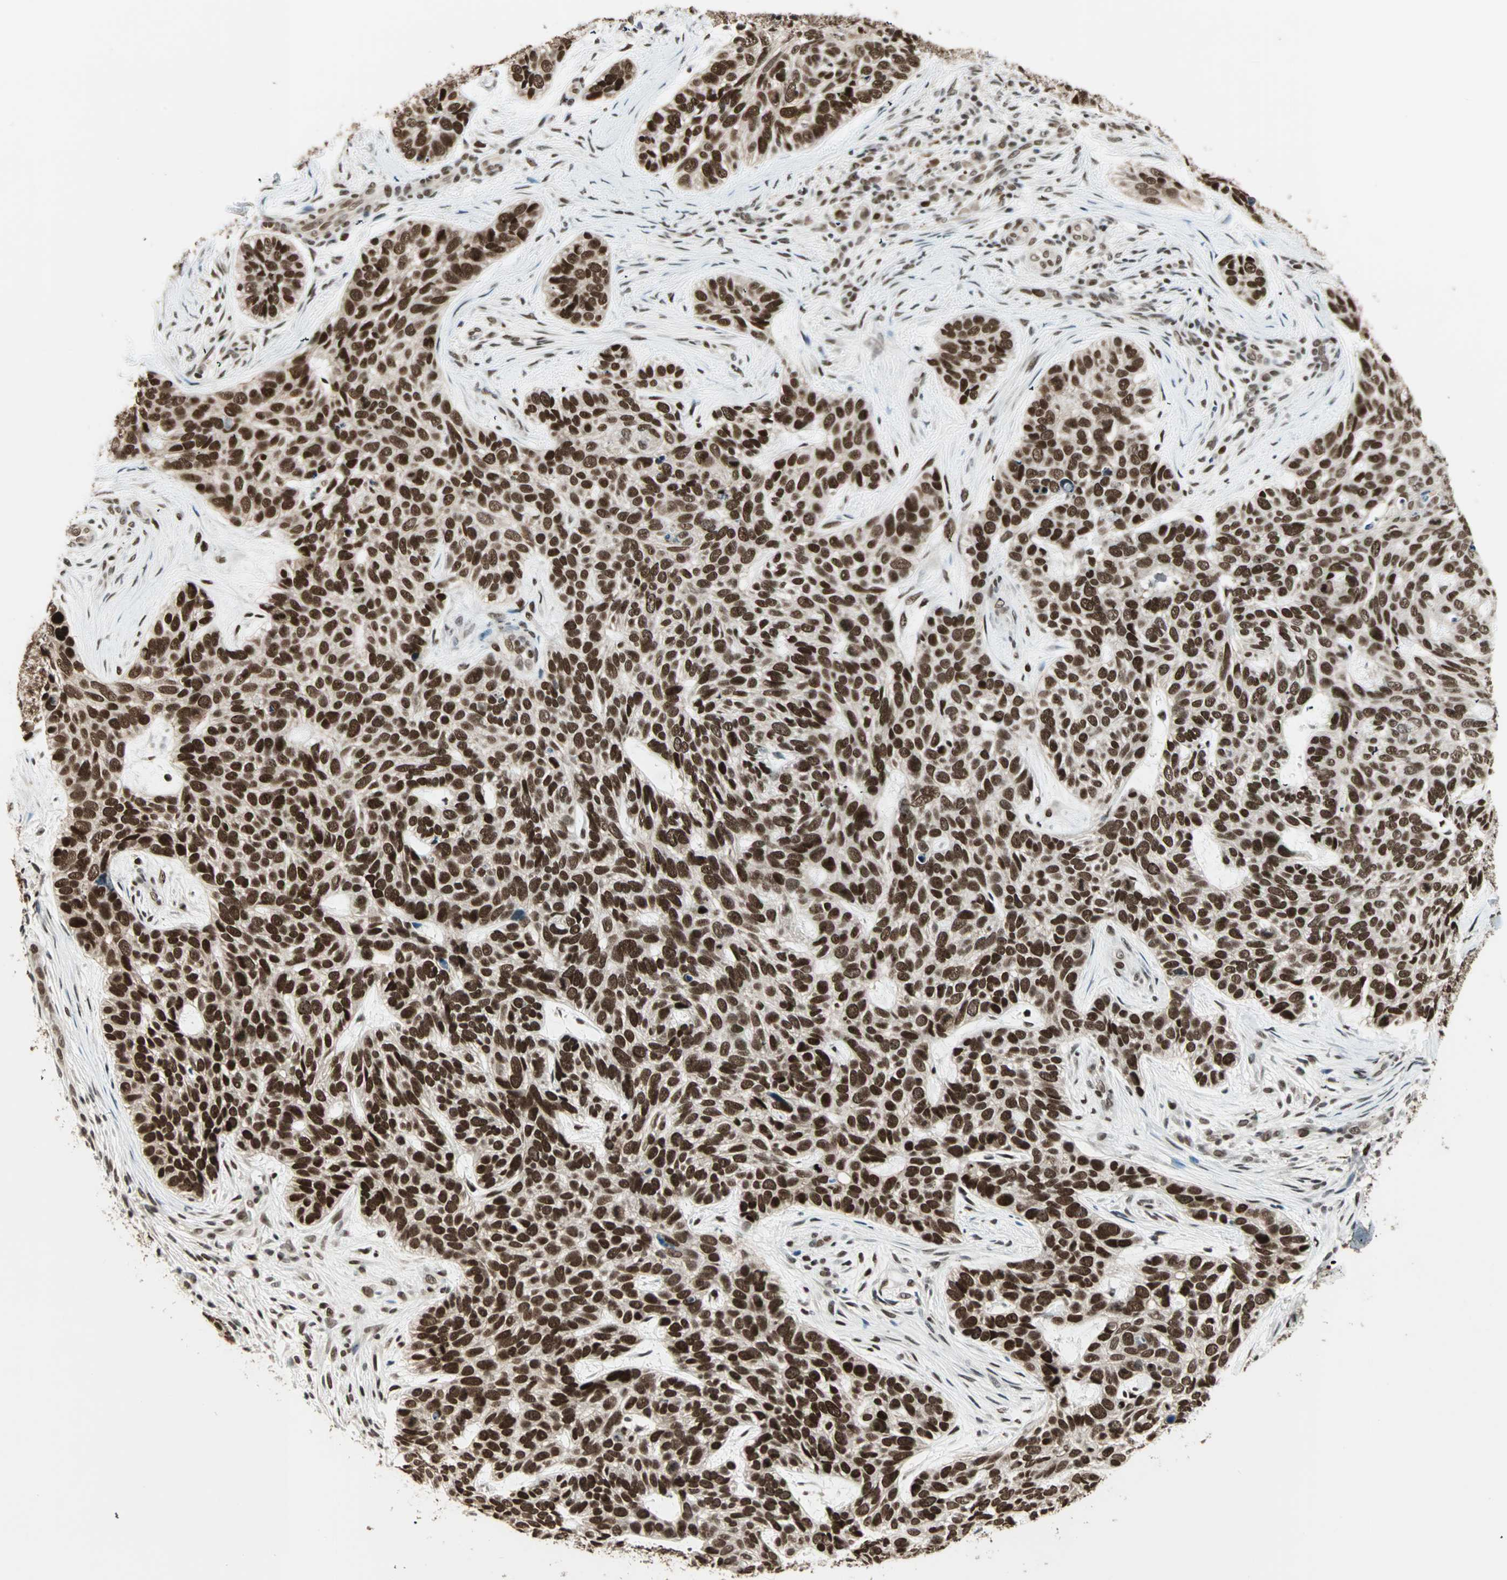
{"staining": {"intensity": "strong", "quantity": ">75%", "location": "nuclear"}, "tissue": "skin cancer", "cell_type": "Tumor cells", "image_type": "cancer", "snomed": [{"axis": "morphology", "description": "Basal cell carcinoma"}, {"axis": "topography", "description": "Skin"}], "caption": "Immunohistochemical staining of basal cell carcinoma (skin) shows high levels of strong nuclear positivity in about >75% of tumor cells.", "gene": "MDC1", "patient": {"sex": "male", "age": 87}}